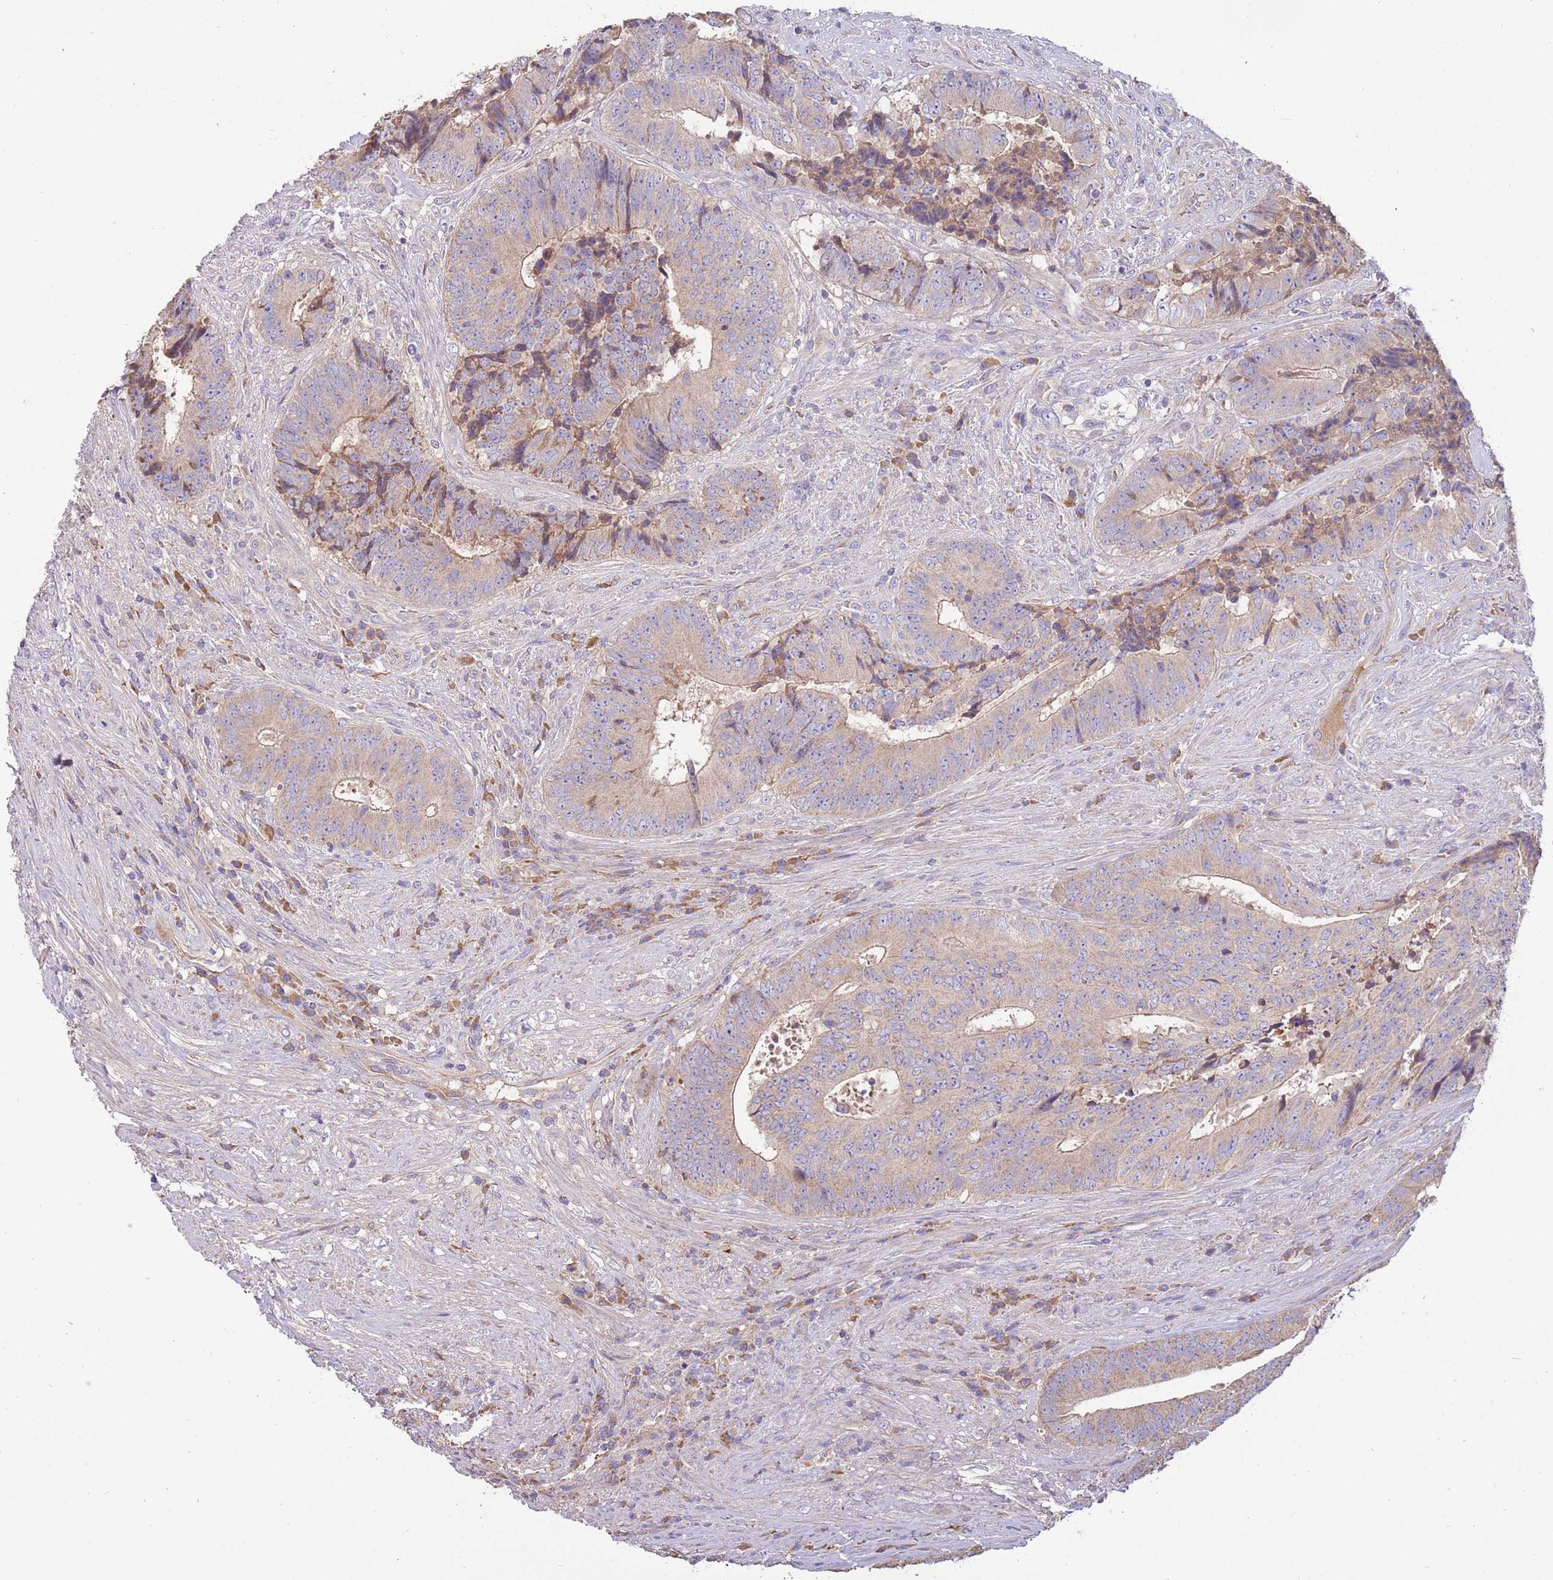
{"staining": {"intensity": "weak", "quantity": ">75%", "location": "cytoplasmic/membranous"}, "tissue": "colorectal cancer", "cell_type": "Tumor cells", "image_type": "cancer", "snomed": [{"axis": "morphology", "description": "Adenocarcinoma, NOS"}, {"axis": "topography", "description": "Rectum"}], "caption": "There is low levels of weak cytoplasmic/membranous expression in tumor cells of colorectal cancer, as demonstrated by immunohistochemical staining (brown color).", "gene": "TRMO", "patient": {"sex": "male", "age": 72}}